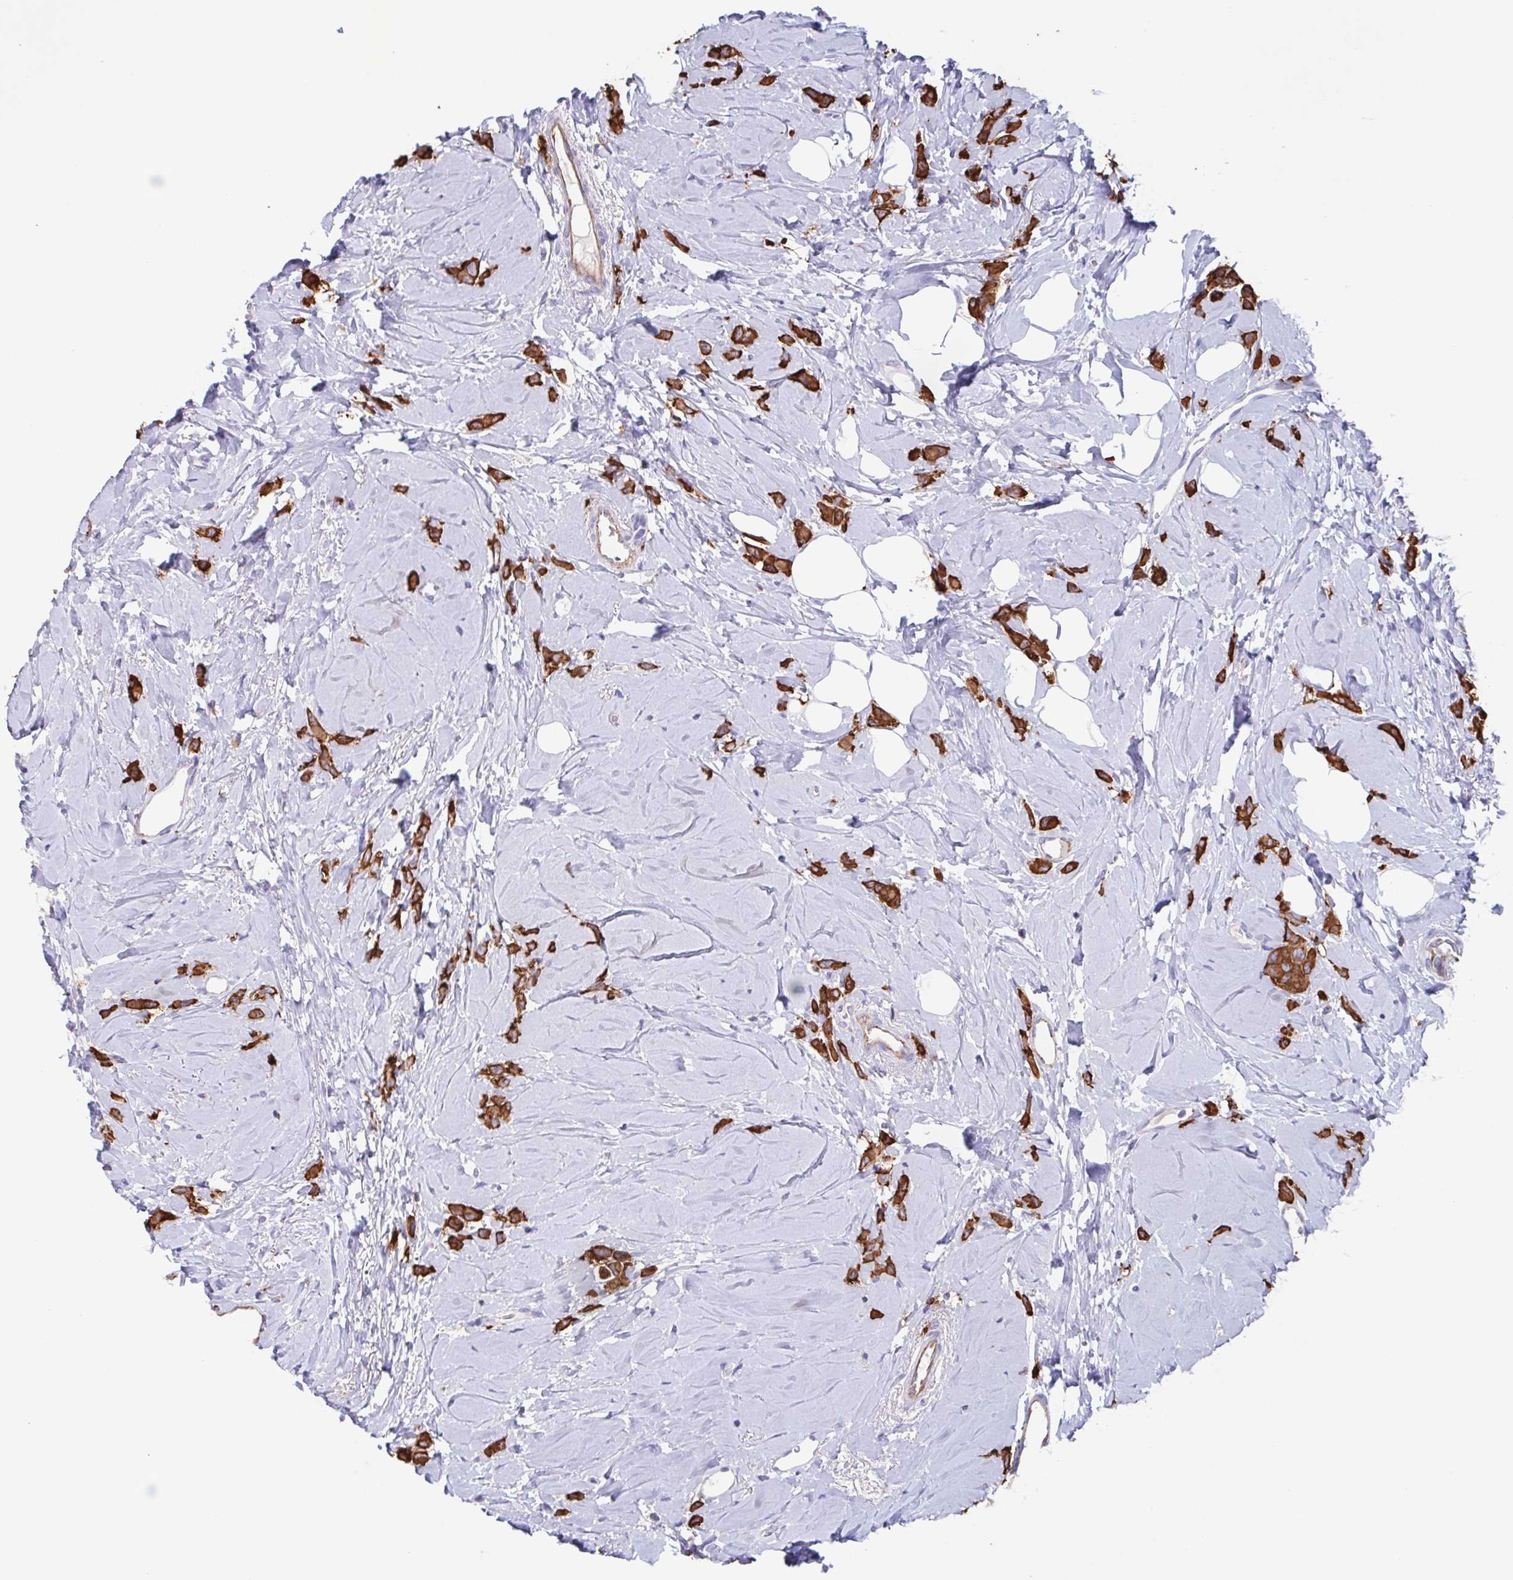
{"staining": {"intensity": "strong", "quantity": ">75%", "location": "cytoplasmic/membranous"}, "tissue": "breast cancer", "cell_type": "Tumor cells", "image_type": "cancer", "snomed": [{"axis": "morphology", "description": "Lobular carcinoma"}, {"axis": "topography", "description": "Breast"}], "caption": "IHC staining of breast cancer, which shows high levels of strong cytoplasmic/membranous positivity in about >75% of tumor cells indicating strong cytoplasmic/membranous protein expression. The staining was performed using DAB (brown) for protein detection and nuclei were counterstained in hematoxylin (blue).", "gene": "TPD52", "patient": {"sex": "female", "age": 66}}